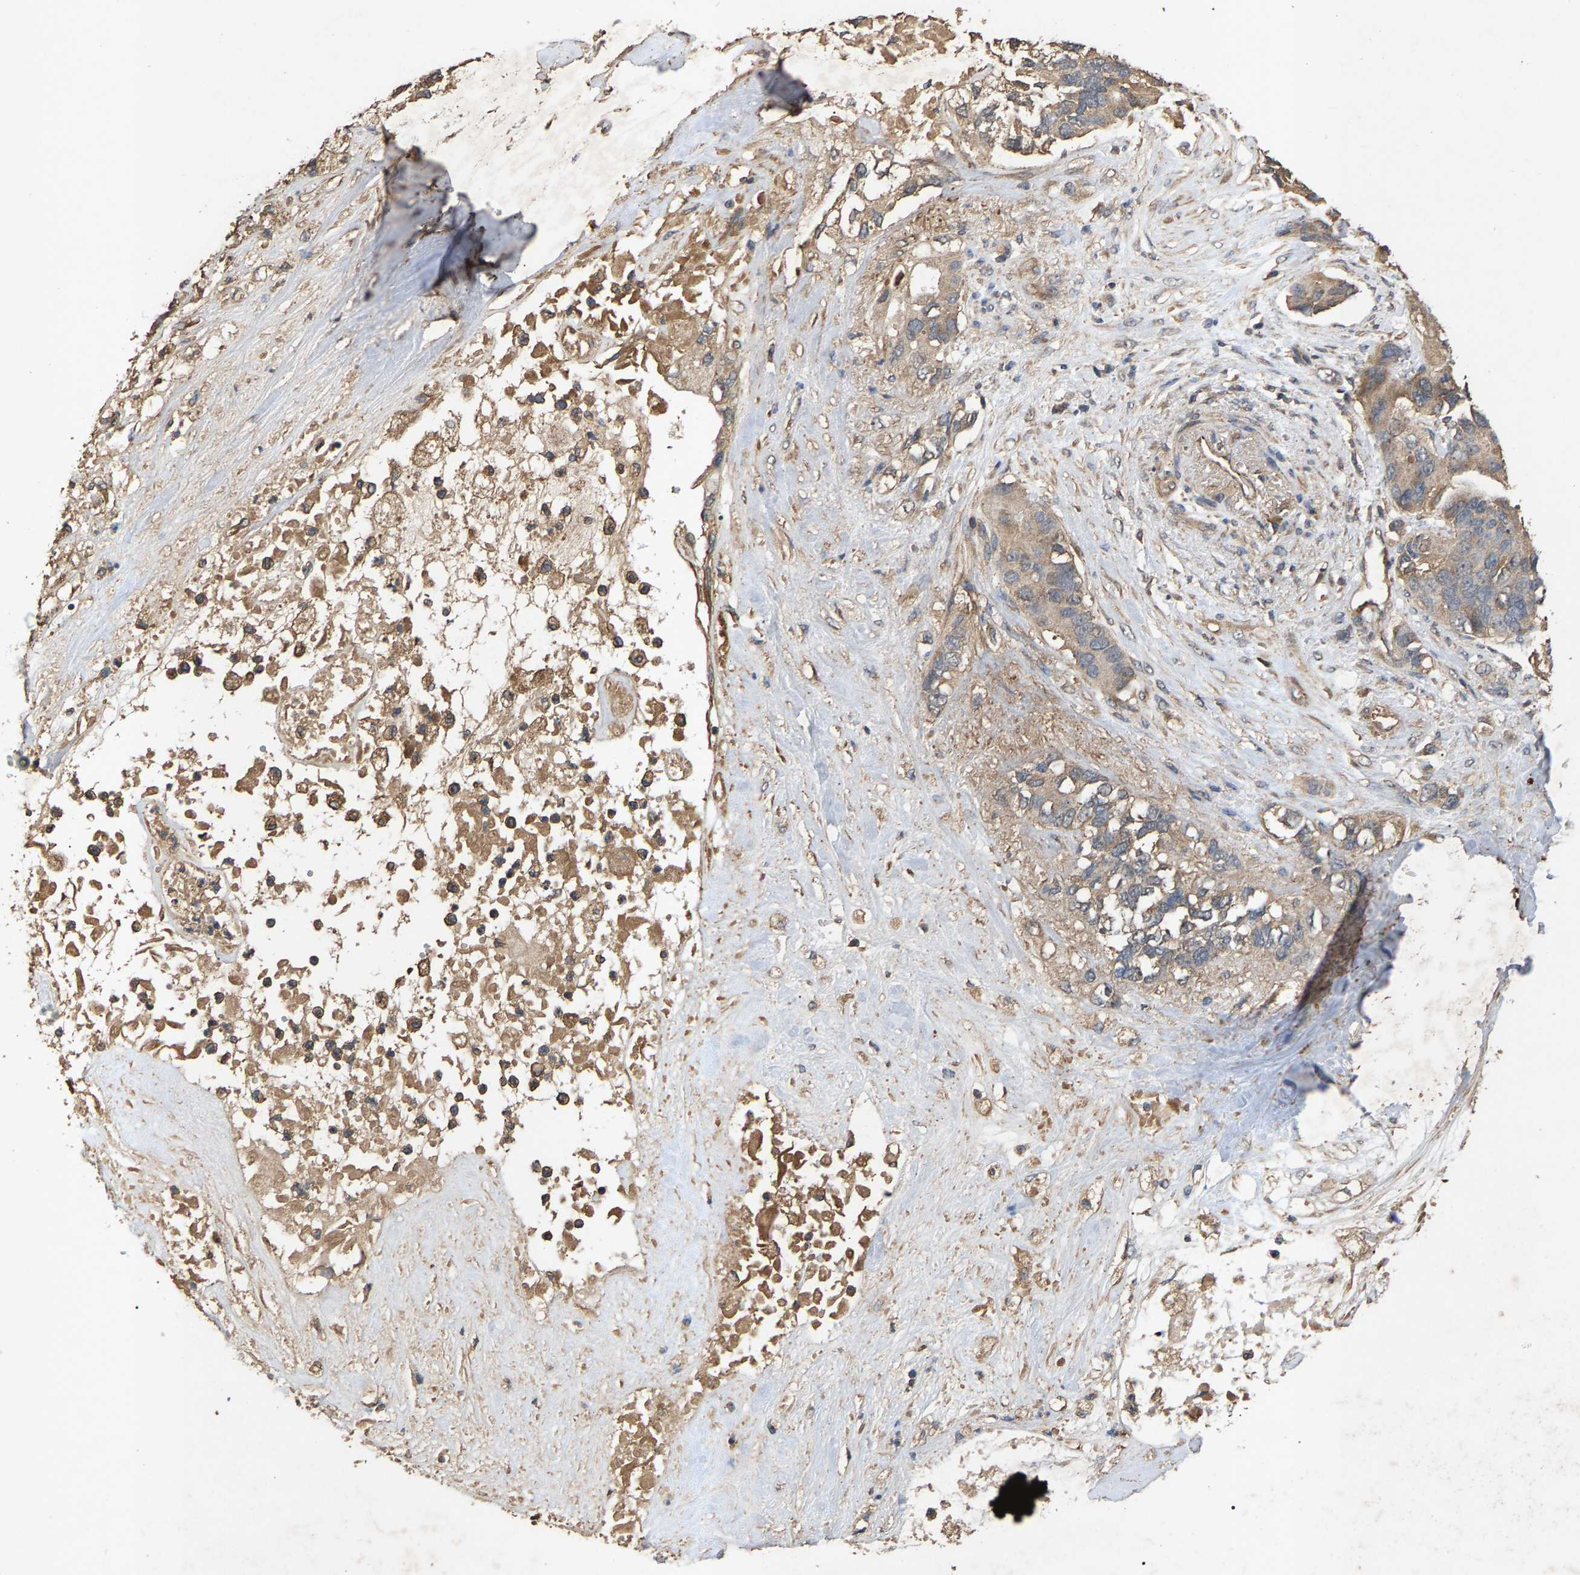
{"staining": {"intensity": "weak", "quantity": ">75%", "location": "cytoplasmic/membranous"}, "tissue": "pancreatic cancer", "cell_type": "Tumor cells", "image_type": "cancer", "snomed": [{"axis": "morphology", "description": "Adenocarcinoma, NOS"}, {"axis": "topography", "description": "Pancreas"}], "caption": "Tumor cells demonstrate low levels of weak cytoplasmic/membranous staining in about >75% of cells in human adenocarcinoma (pancreatic).", "gene": "HTRA3", "patient": {"sex": "female", "age": 56}}